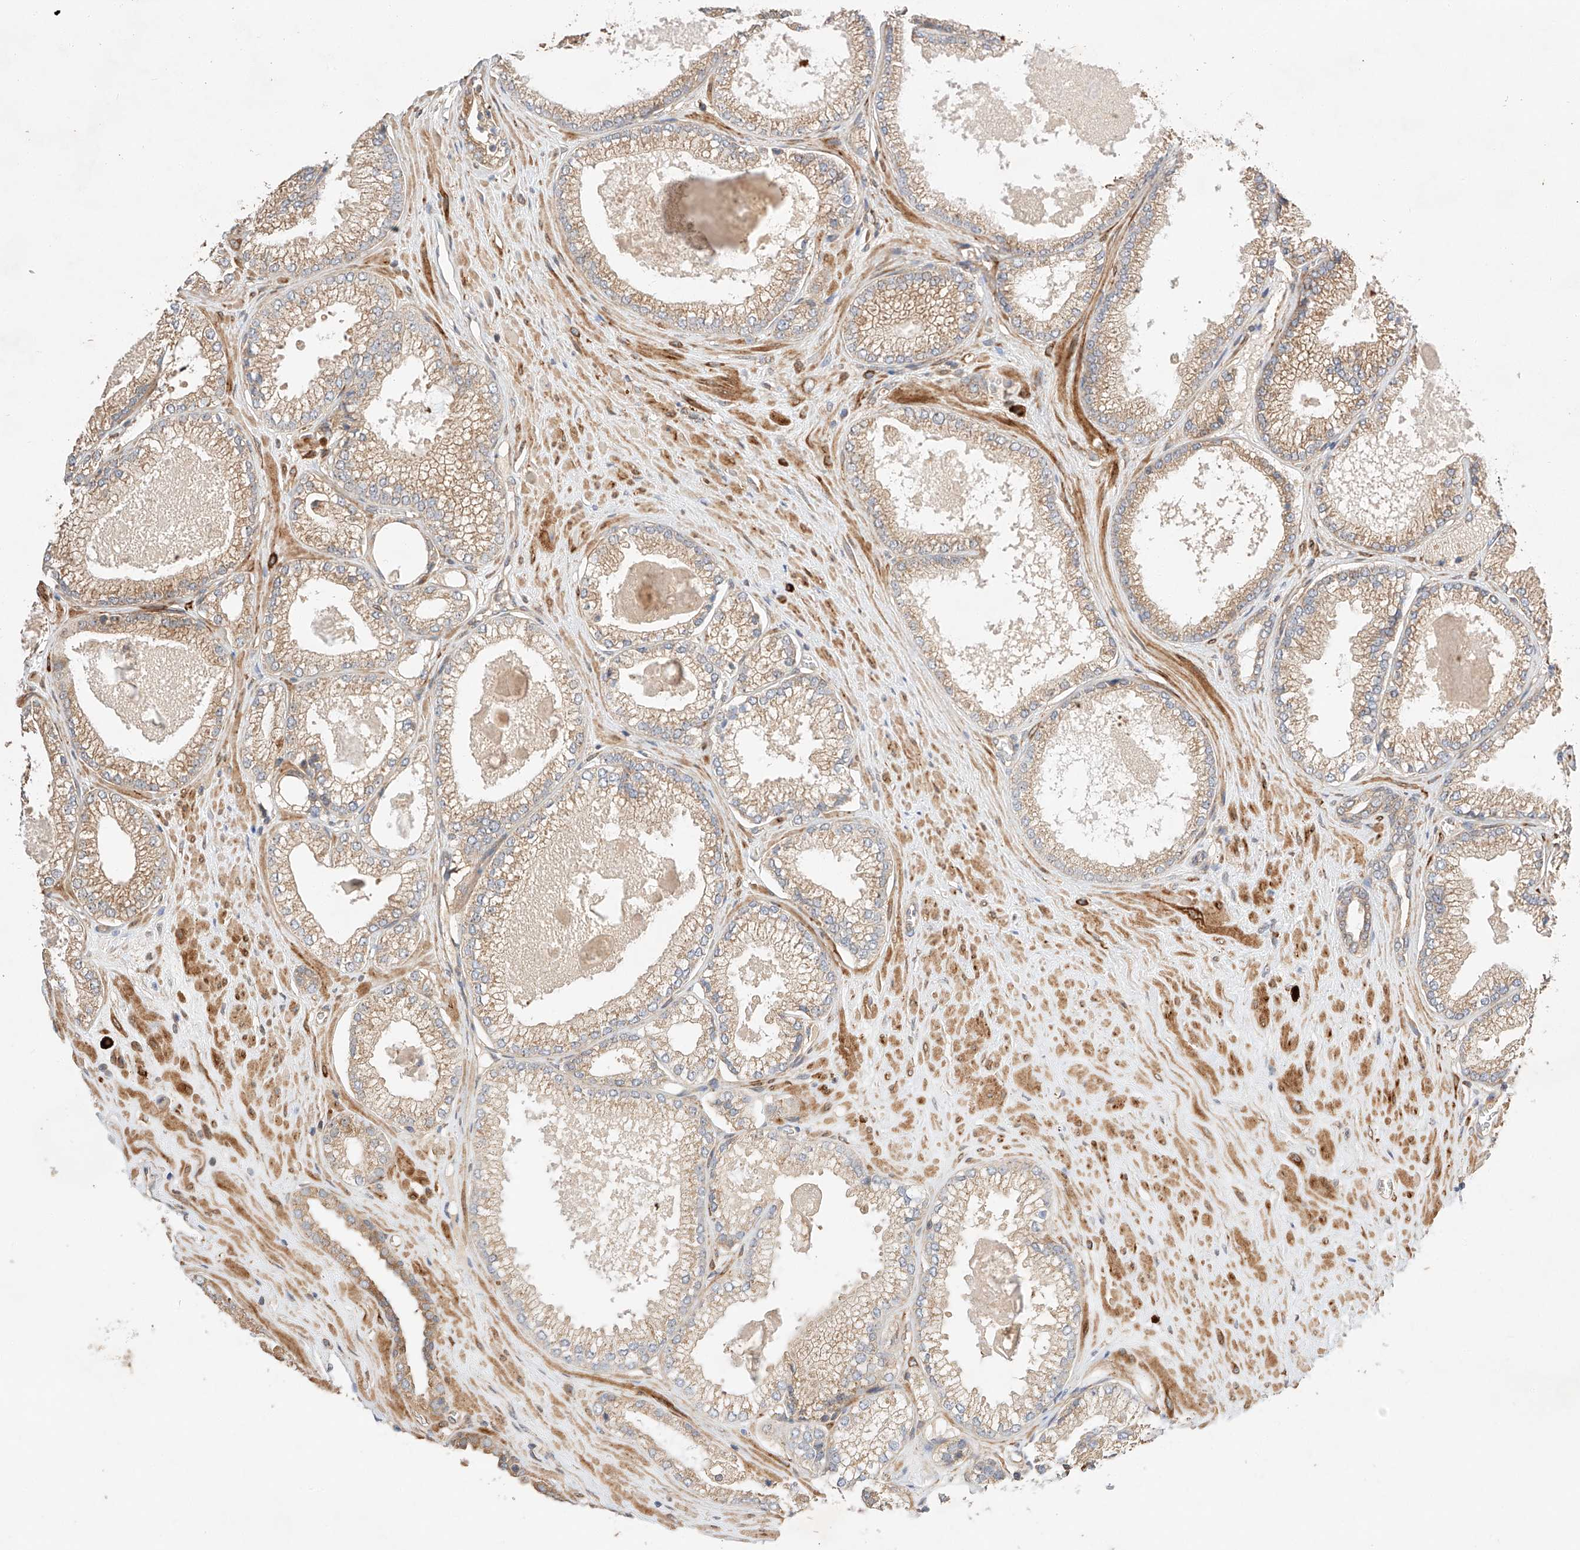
{"staining": {"intensity": "weak", "quantity": ">75%", "location": "cytoplasmic/membranous"}, "tissue": "prostate cancer", "cell_type": "Tumor cells", "image_type": "cancer", "snomed": [{"axis": "morphology", "description": "Adenocarcinoma, Low grade"}, {"axis": "topography", "description": "Prostate"}], "caption": "Immunohistochemistry (IHC) of prostate adenocarcinoma (low-grade) displays low levels of weak cytoplasmic/membranous expression in about >75% of tumor cells.", "gene": "RAB23", "patient": {"sex": "male", "age": 62}}